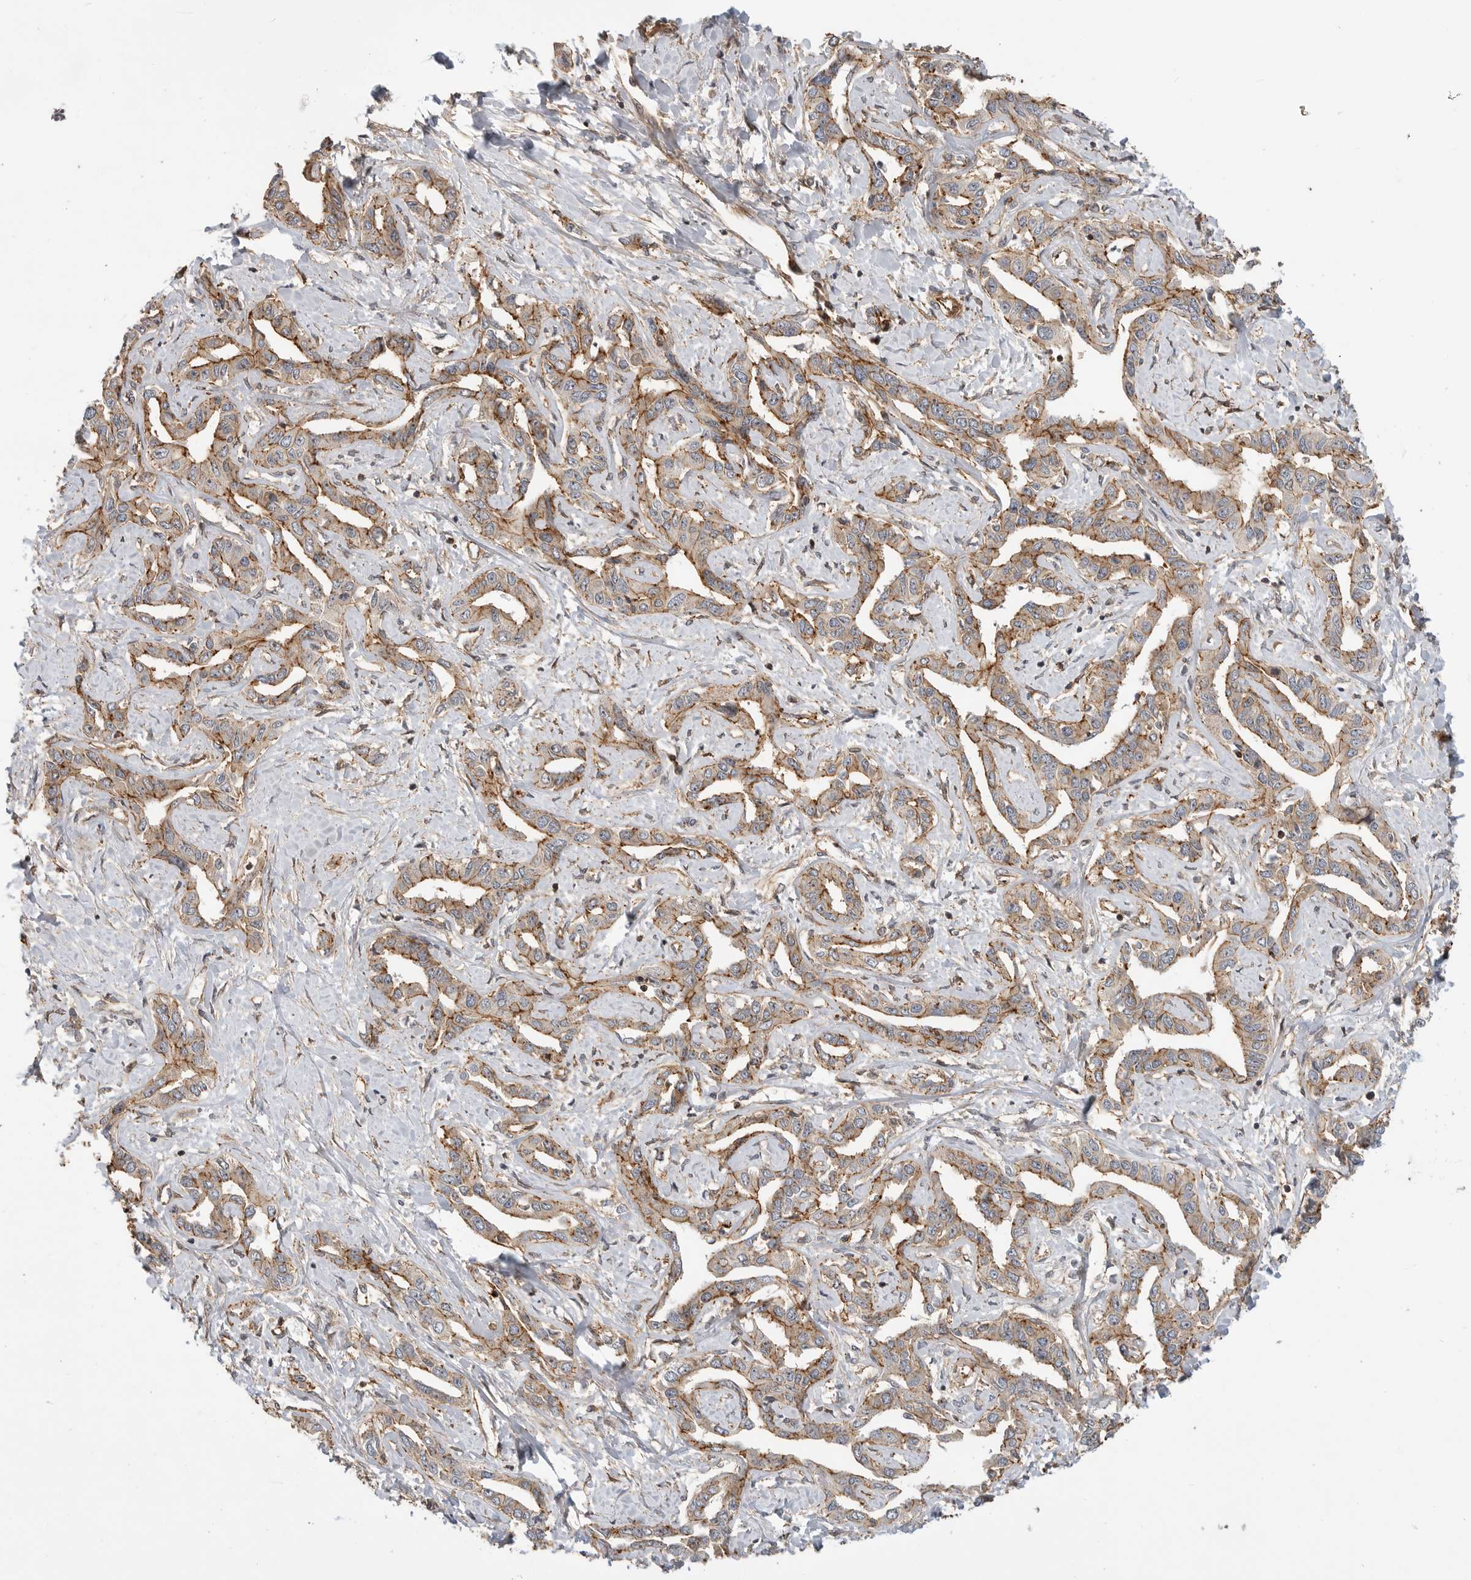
{"staining": {"intensity": "moderate", "quantity": "25%-75%", "location": "cytoplasmic/membranous"}, "tissue": "liver cancer", "cell_type": "Tumor cells", "image_type": "cancer", "snomed": [{"axis": "morphology", "description": "Cholangiocarcinoma"}, {"axis": "topography", "description": "Liver"}], "caption": "Immunohistochemical staining of human liver cancer (cholangiocarcinoma) demonstrates medium levels of moderate cytoplasmic/membranous protein expression in approximately 25%-75% of tumor cells. (Brightfield microscopy of DAB IHC at high magnification).", "gene": "GPATCH2", "patient": {"sex": "male", "age": 59}}